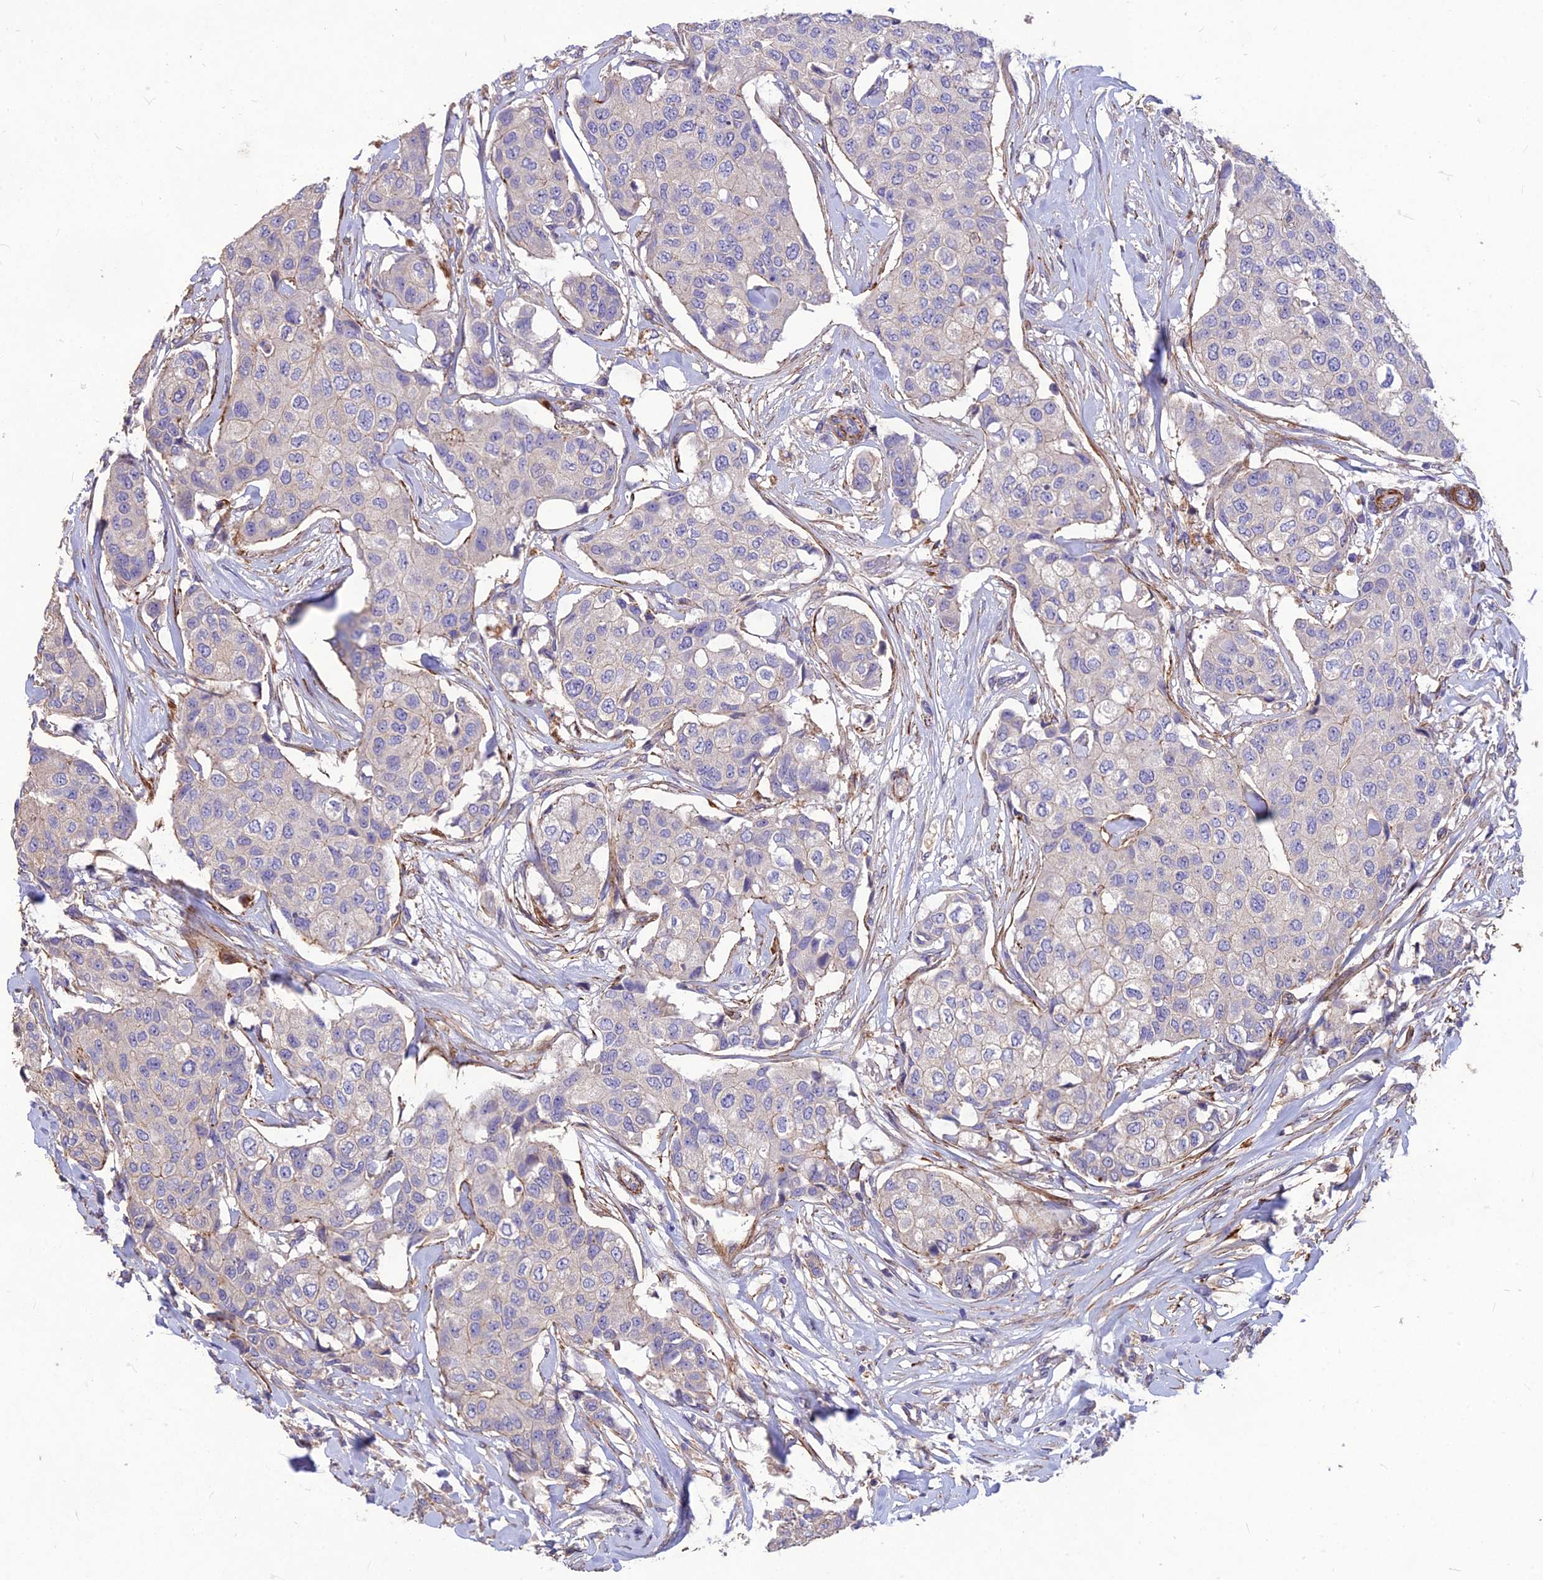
{"staining": {"intensity": "negative", "quantity": "none", "location": "none"}, "tissue": "breast cancer", "cell_type": "Tumor cells", "image_type": "cancer", "snomed": [{"axis": "morphology", "description": "Duct carcinoma"}, {"axis": "topography", "description": "Breast"}], "caption": "Immunohistochemical staining of breast intraductal carcinoma shows no significant expression in tumor cells. (Brightfield microscopy of DAB (3,3'-diaminobenzidine) IHC at high magnification).", "gene": "CLUH", "patient": {"sex": "female", "age": 80}}